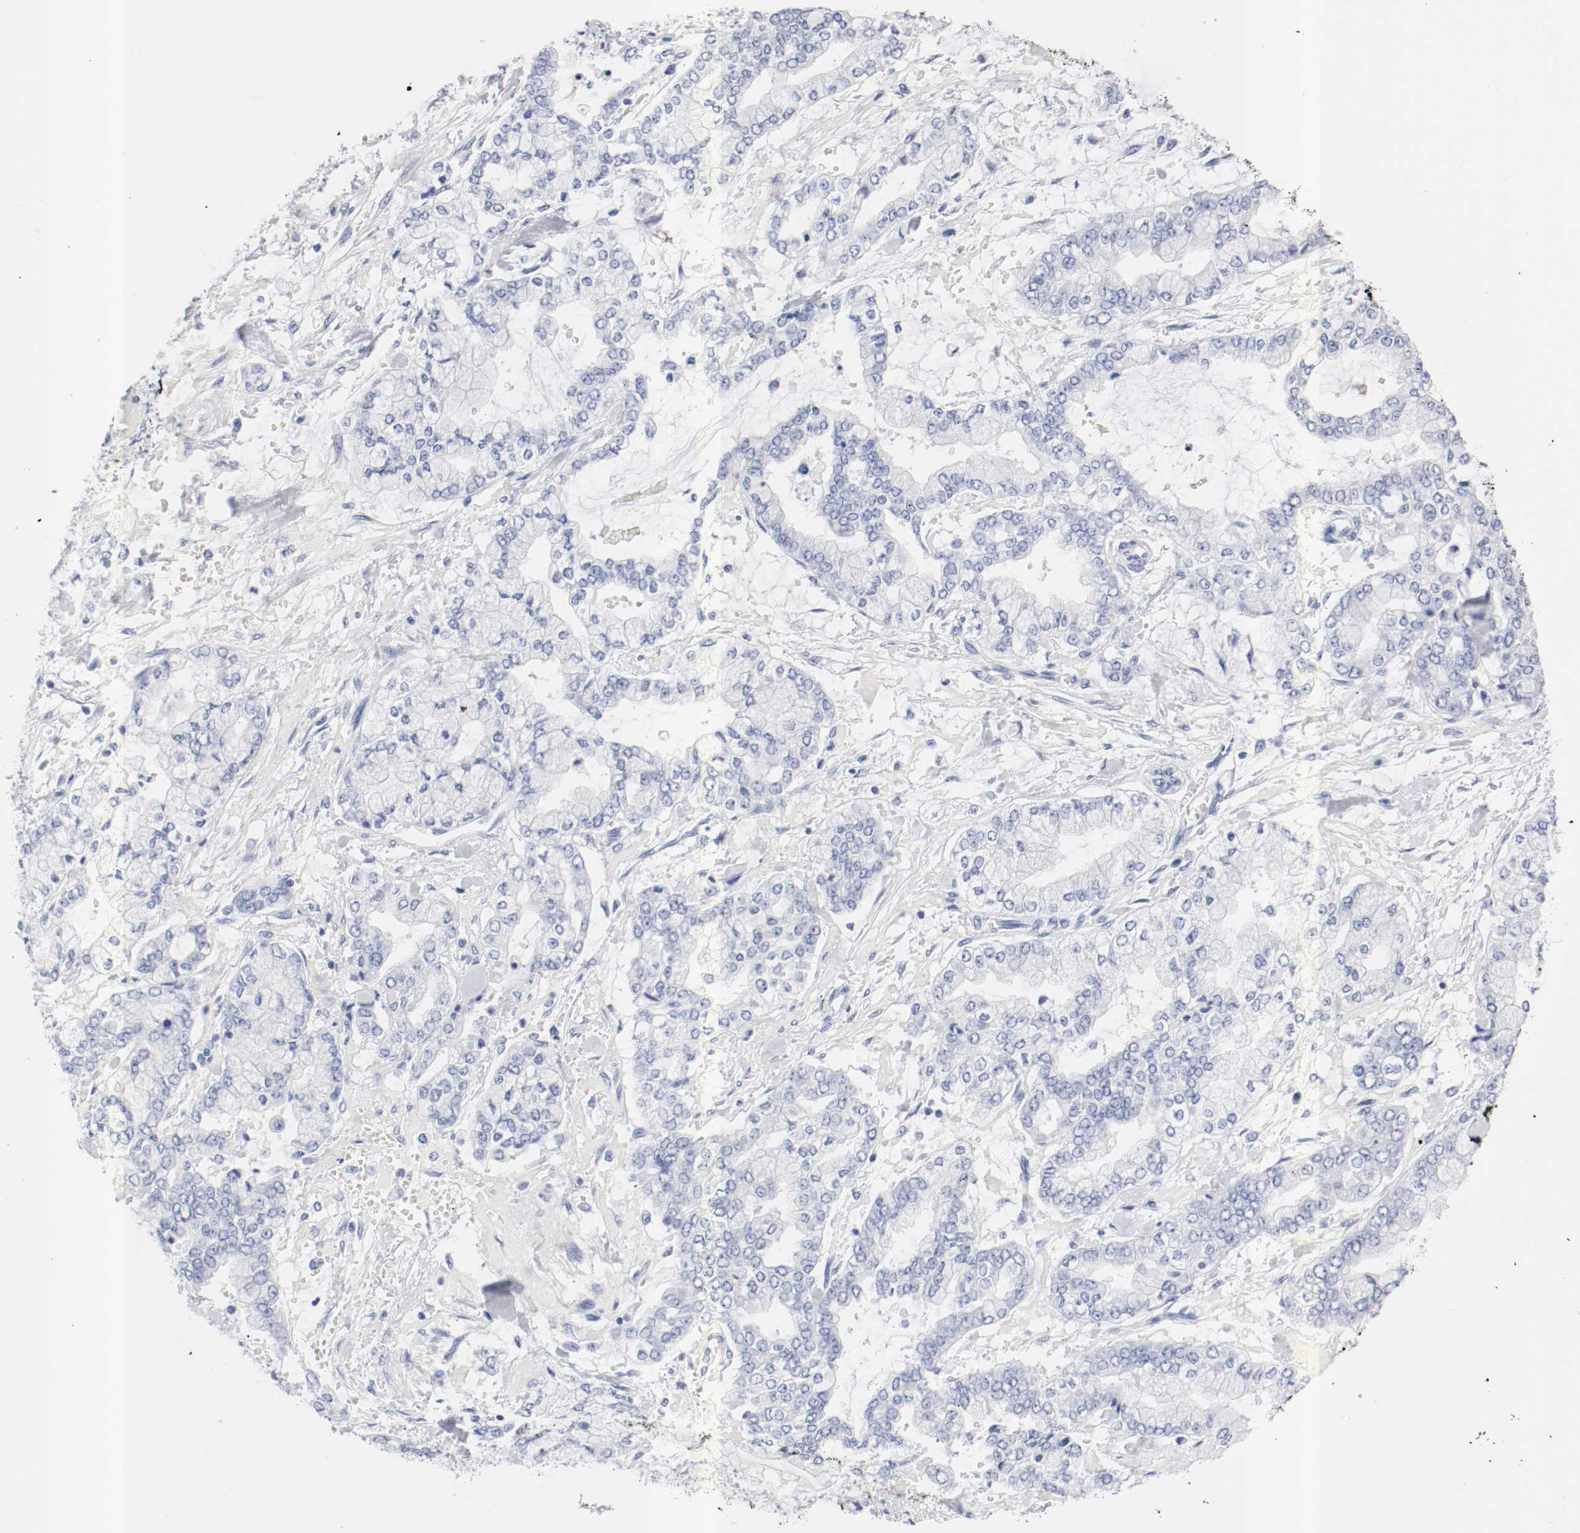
{"staining": {"intensity": "negative", "quantity": "none", "location": "none"}, "tissue": "stomach cancer", "cell_type": "Tumor cells", "image_type": "cancer", "snomed": [{"axis": "morphology", "description": "Normal tissue, NOS"}, {"axis": "morphology", "description": "Adenocarcinoma, NOS"}, {"axis": "topography", "description": "Stomach, upper"}, {"axis": "topography", "description": "Stomach"}], "caption": "Photomicrograph shows no significant protein staining in tumor cells of adenocarcinoma (stomach). Nuclei are stained in blue.", "gene": "GAD1", "patient": {"sex": "male", "age": 76}}